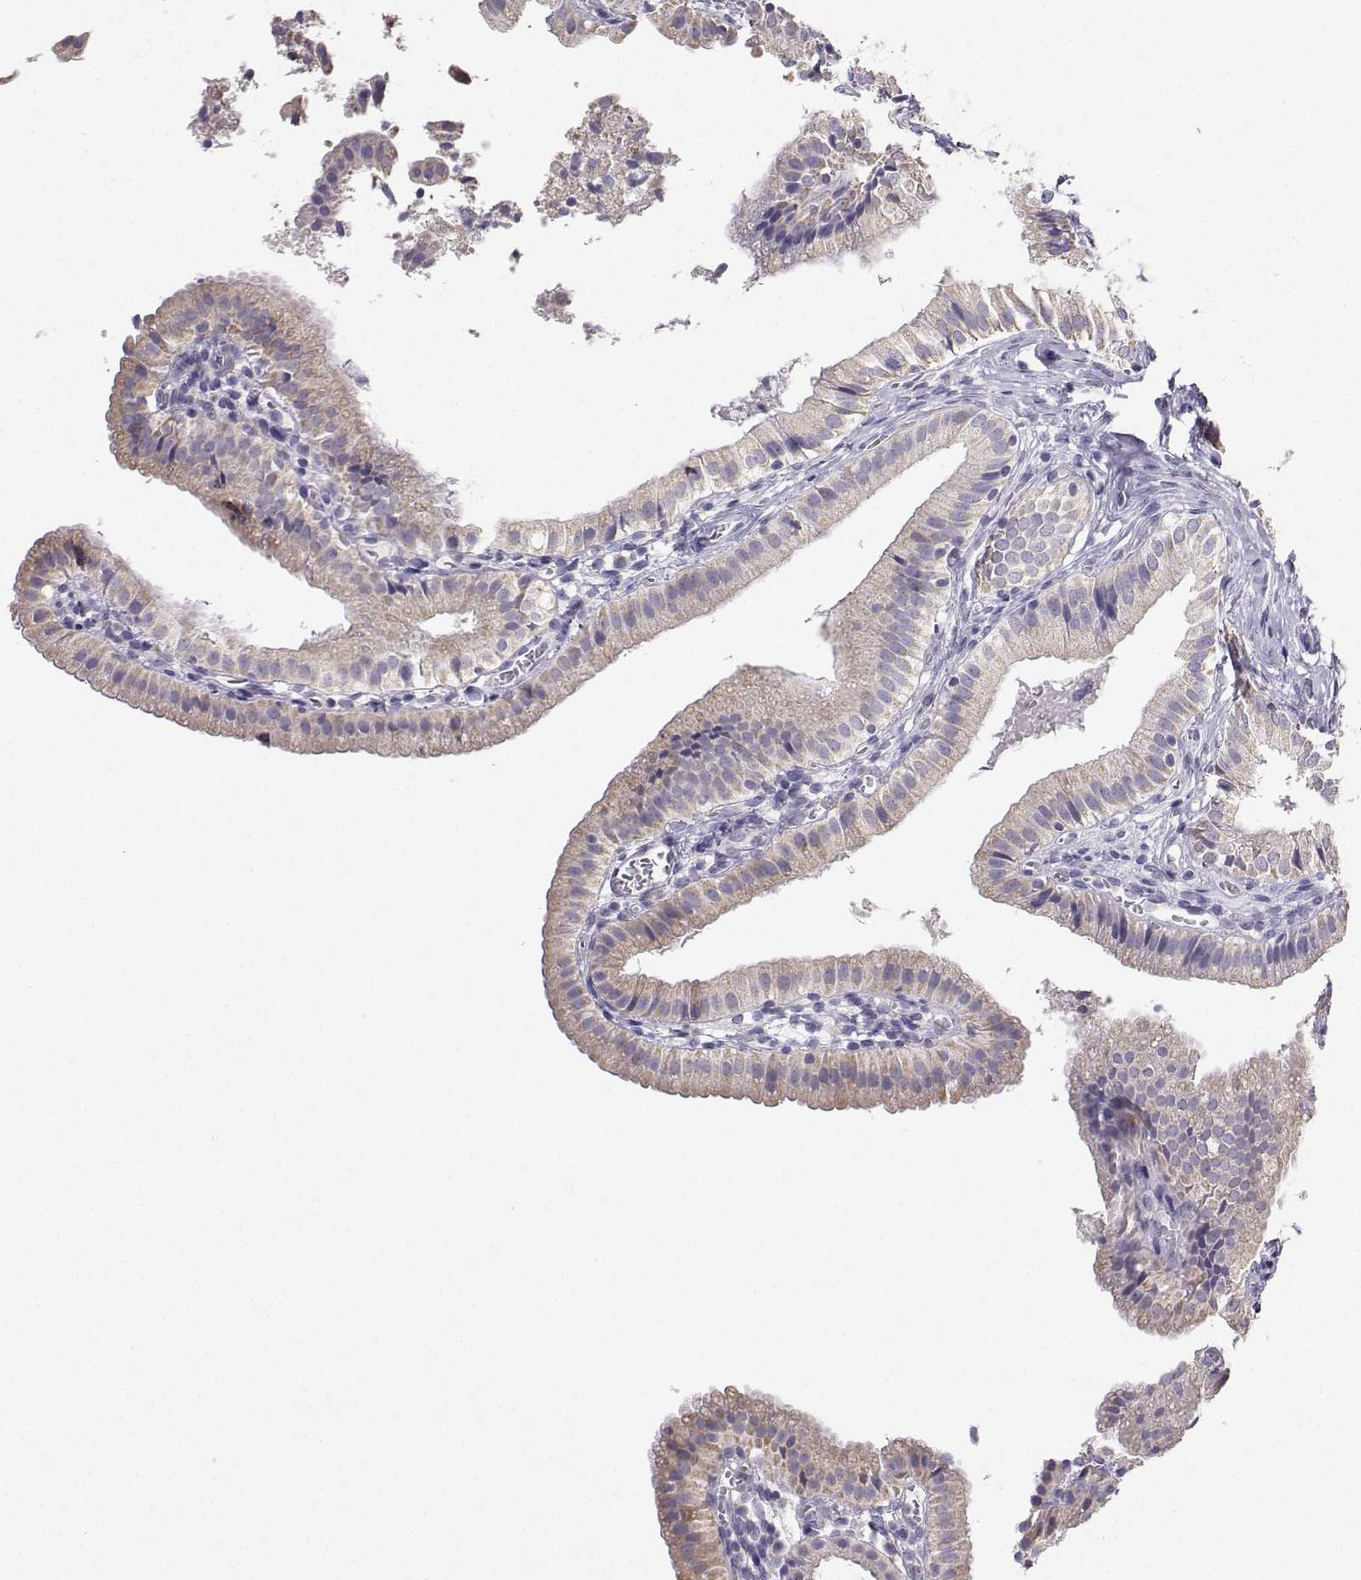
{"staining": {"intensity": "weak", "quantity": "25%-75%", "location": "cytoplasmic/membranous"}, "tissue": "gallbladder", "cell_type": "Glandular cells", "image_type": "normal", "snomed": [{"axis": "morphology", "description": "Normal tissue, NOS"}, {"axis": "topography", "description": "Gallbladder"}], "caption": "Weak cytoplasmic/membranous positivity is seen in approximately 25%-75% of glandular cells in benign gallbladder. (DAB (3,3'-diaminobenzidine) = brown stain, brightfield microscopy at high magnification).", "gene": "AVP", "patient": {"sex": "female", "age": 47}}